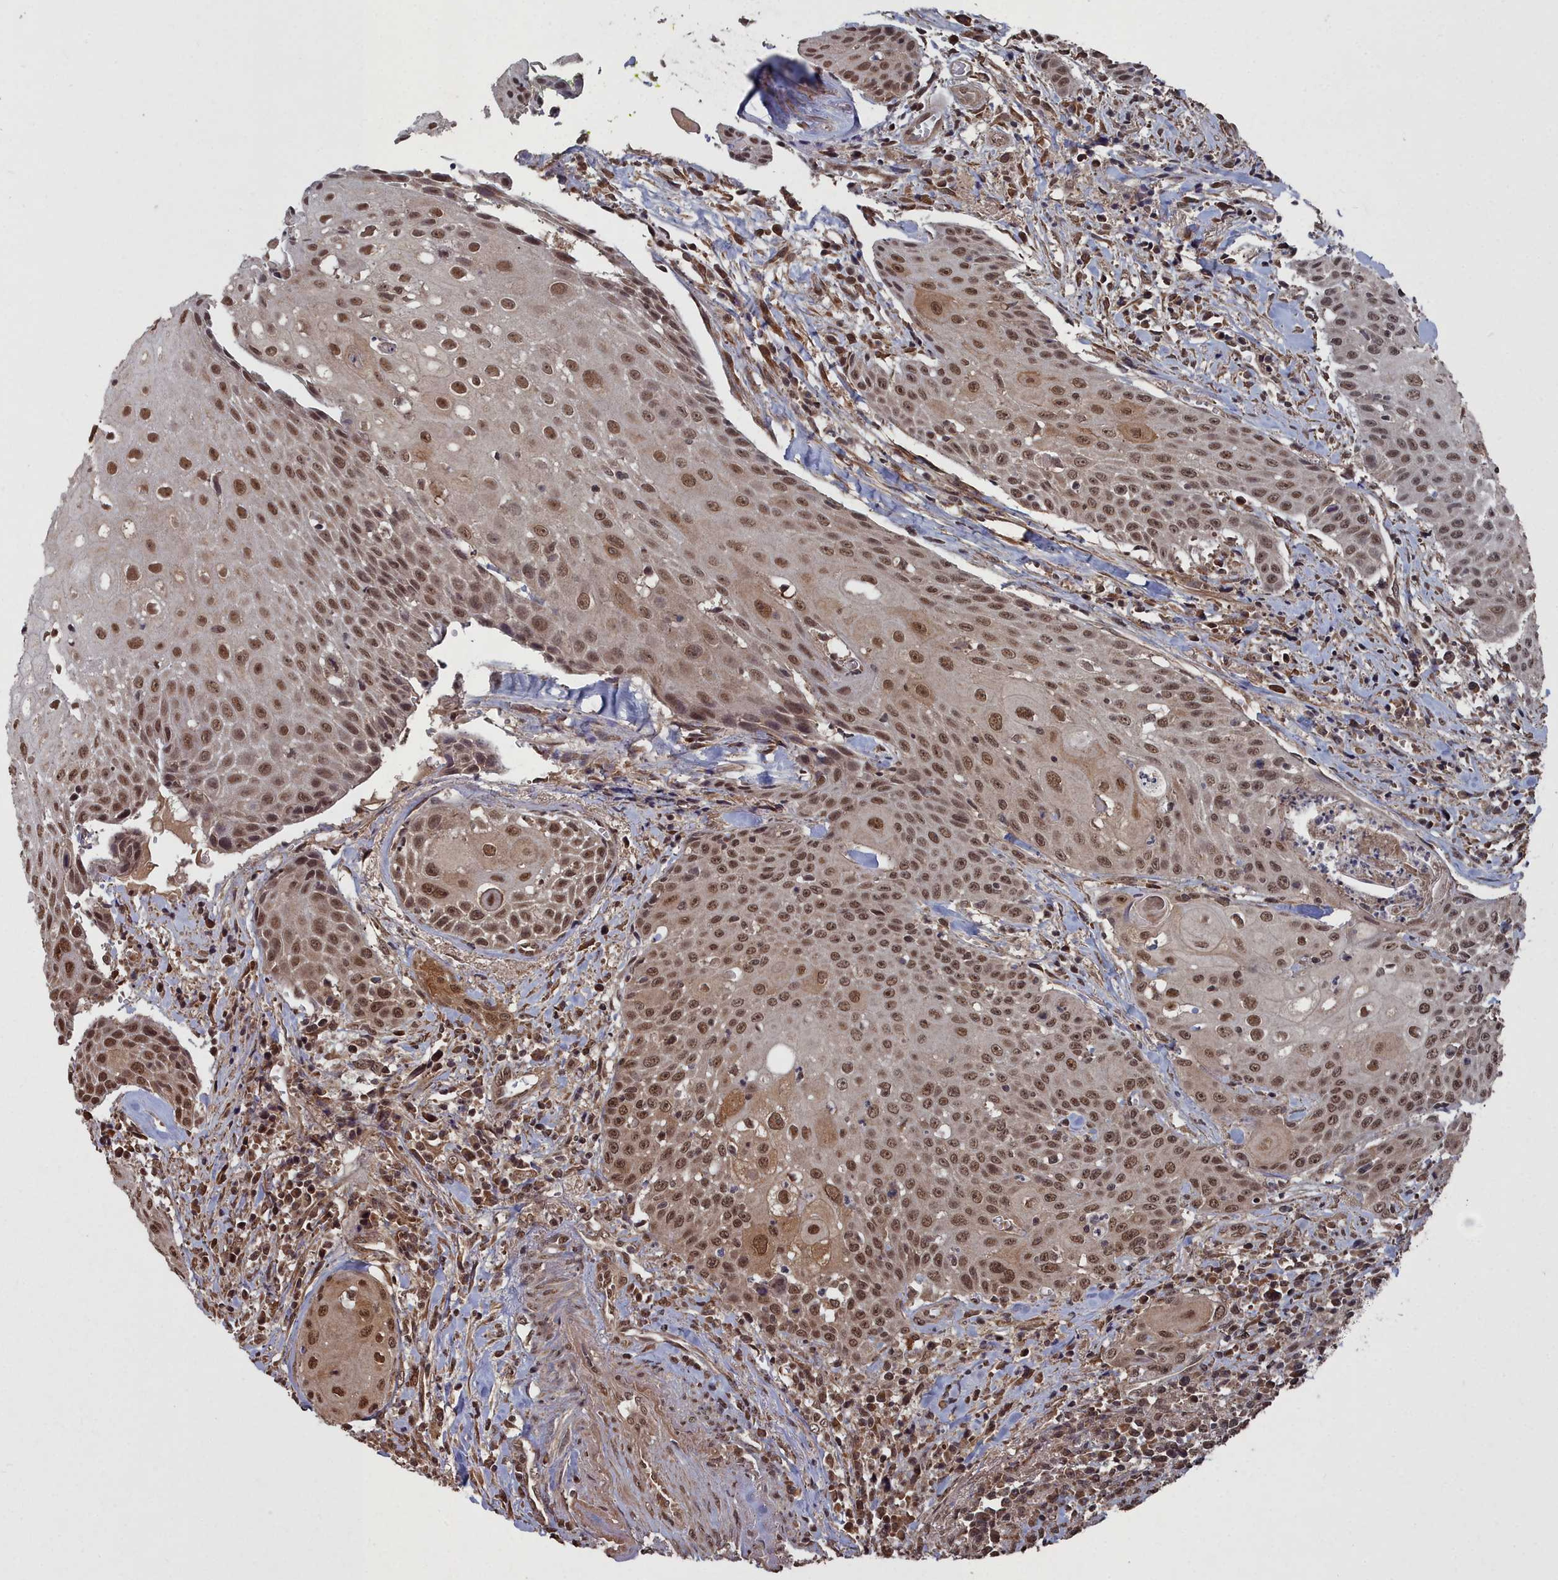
{"staining": {"intensity": "moderate", "quantity": ">75%", "location": "nuclear"}, "tissue": "head and neck cancer", "cell_type": "Tumor cells", "image_type": "cancer", "snomed": [{"axis": "morphology", "description": "Squamous cell carcinoma, NOS"}, {"axis": "topography", "description": "Oral tissue"}, {"axis": "topography", "description": "Head-Neck"}], "caption": "An image showing moderate nuclear positivity in about >75% of tumor cells in head and neck squamous cell carcinoma, as visualized by brown immunohistochemical staining.", "gene": "CCNP", "patient": {"sex": "female", "age": 82}}